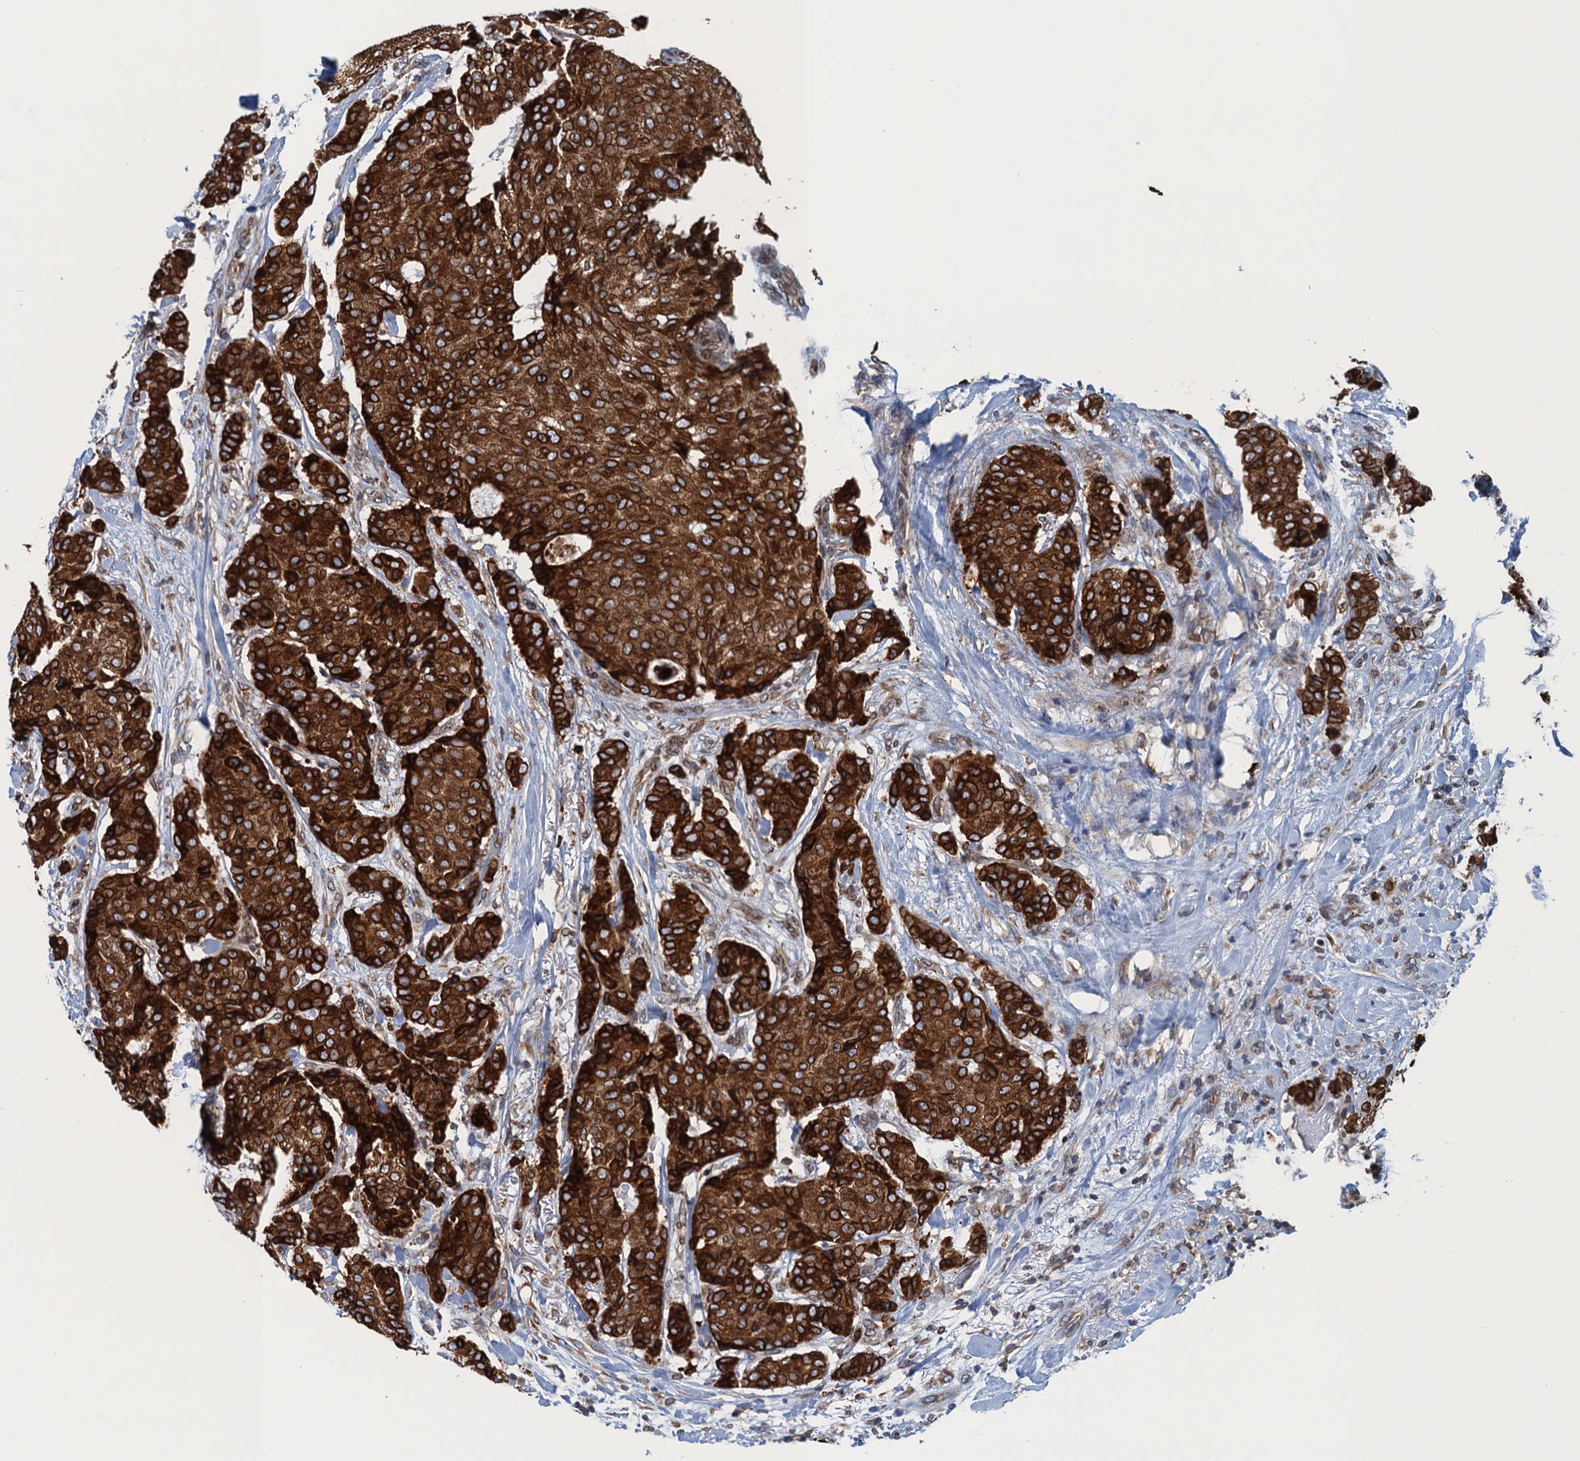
{"staining": {"intensity": "strong", "quantity": ">75%", "location": "cytoplasmic/membranous"}, "tissue": "breast cancer", "cell_type": "Tumor cells", "image_type": "cancer", "snomed": [{"axis": "morphology", "description": "Duct carcinoma"}, {"axis": "topography", "description": "Breast"}], "caption": "Breast intraductal carcinoma was stained to show a protein in brown. There is high levels of strong cytoplasmic/membranous staining in about >75% of tumor cells.", "gene": "TMEM205", "patient": {"sex": "female", "age": 75}}